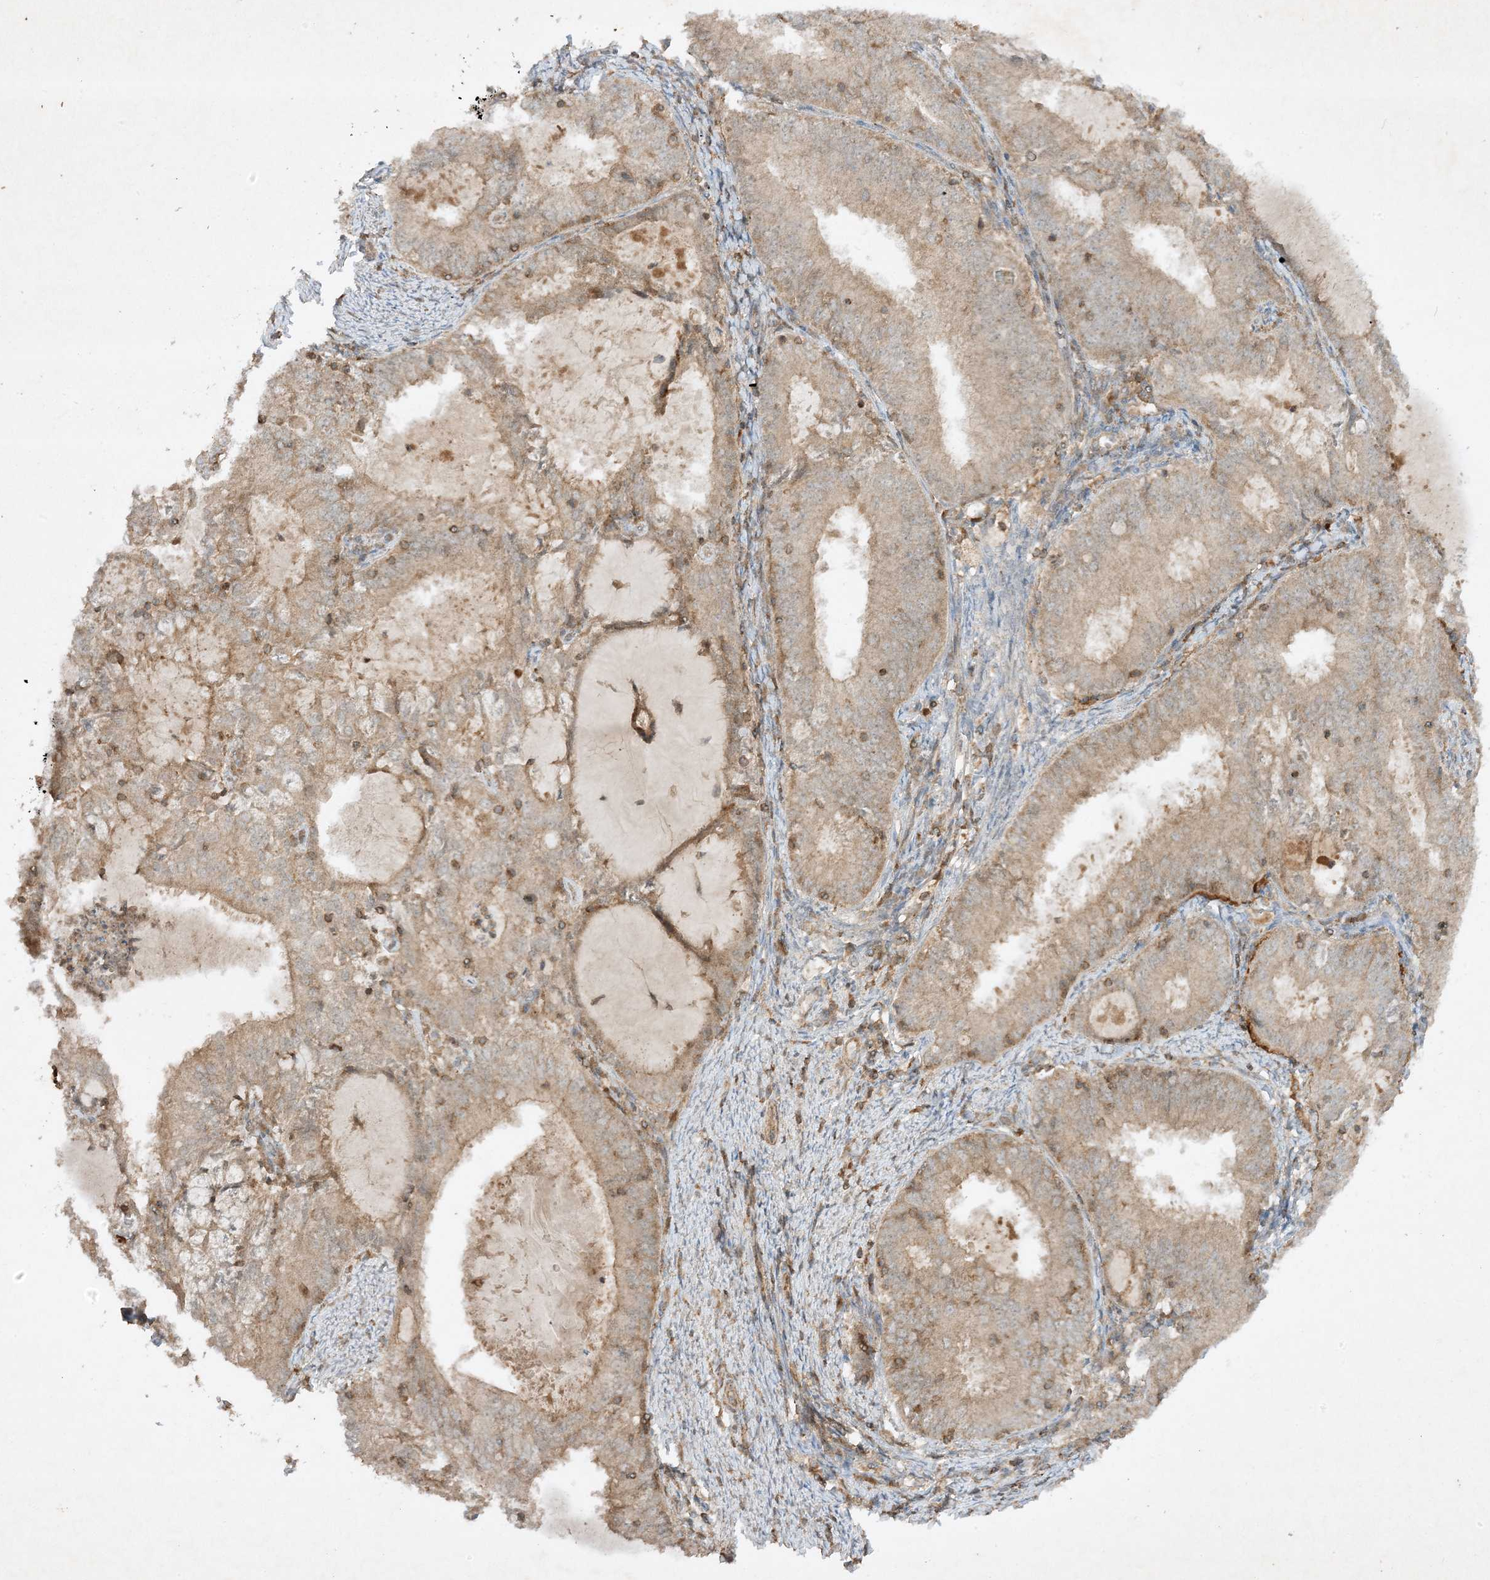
{"staining": {"intensity": "weak", "quantity": "<25%", "location": "cytoplasmic/membranous"}, "tissue": "endometrial cancer", "cell_type": "Tumor cells", "image_type": "cancer", "snomed": [{"axis": "morphology", "description": "Adenocarcinoma, NOS"}, {"axis": "topography", "description": "Endometrium"}], "caption": "Tumor cells show no significant protein expression in endometrial cancer.", "gene": "XRN1", "patient": {"sex": "female", "age": 57}}